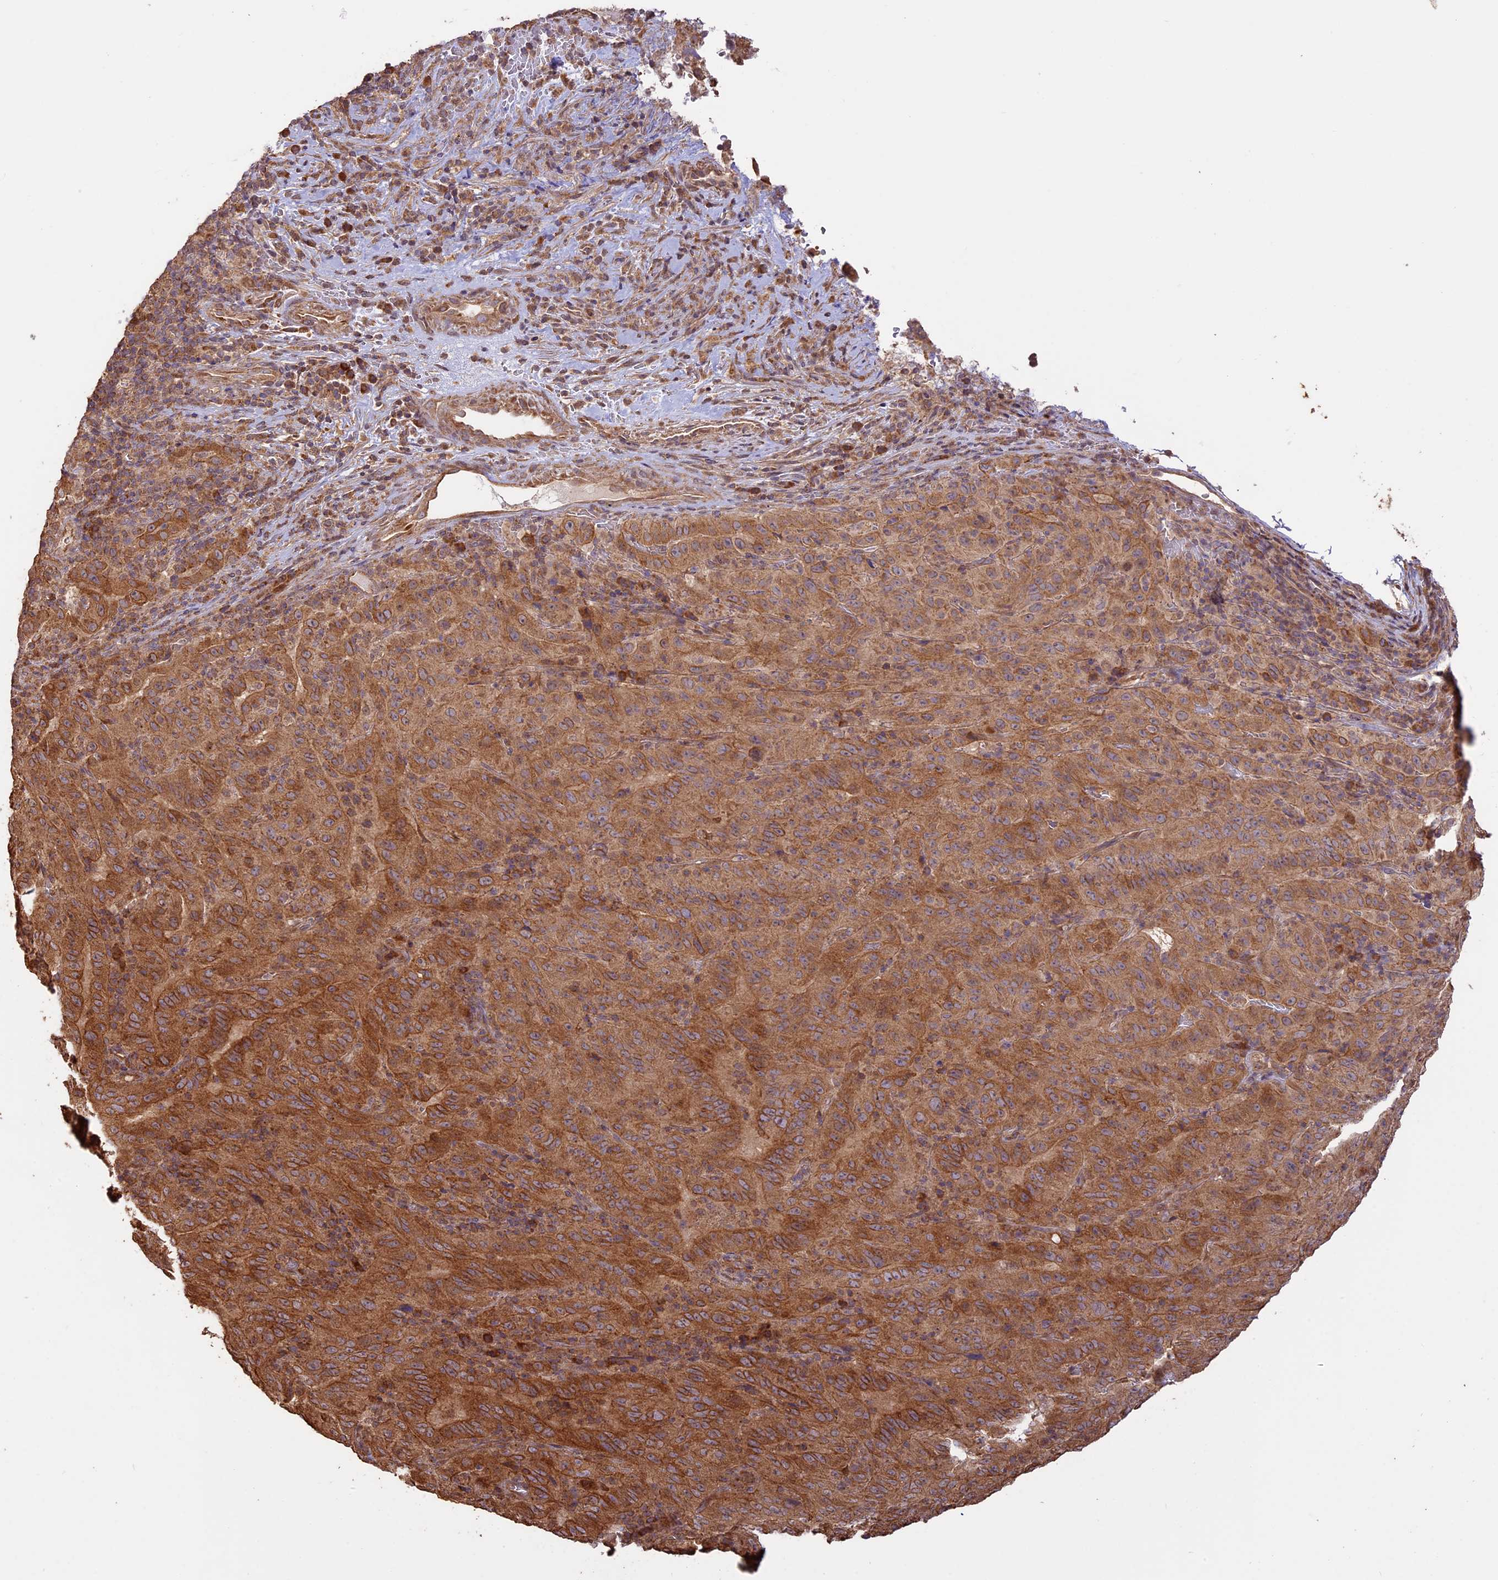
{"staining": {"intensity": "strong", "quantity": ">75%", "location": "cytoplasmic/membranous"}, "tissue": "pancreatic cancer", "cell_type": "Tumor cells", "image_type": "cancer", "snomed": [{"axis": "morphology", "description": "Adenocarcinoma, NOS"}, {"axis": "topography", "description": "Pancreas"}], "caption": "There is high levels of strong cytoplasmic/membranous staining in tumor cells of pancreatic cancer, as demonstrated by immunohistochemical staining (brown color).", "gene": "BCAS4", "patient": {"sex": "male", "age": 63}}